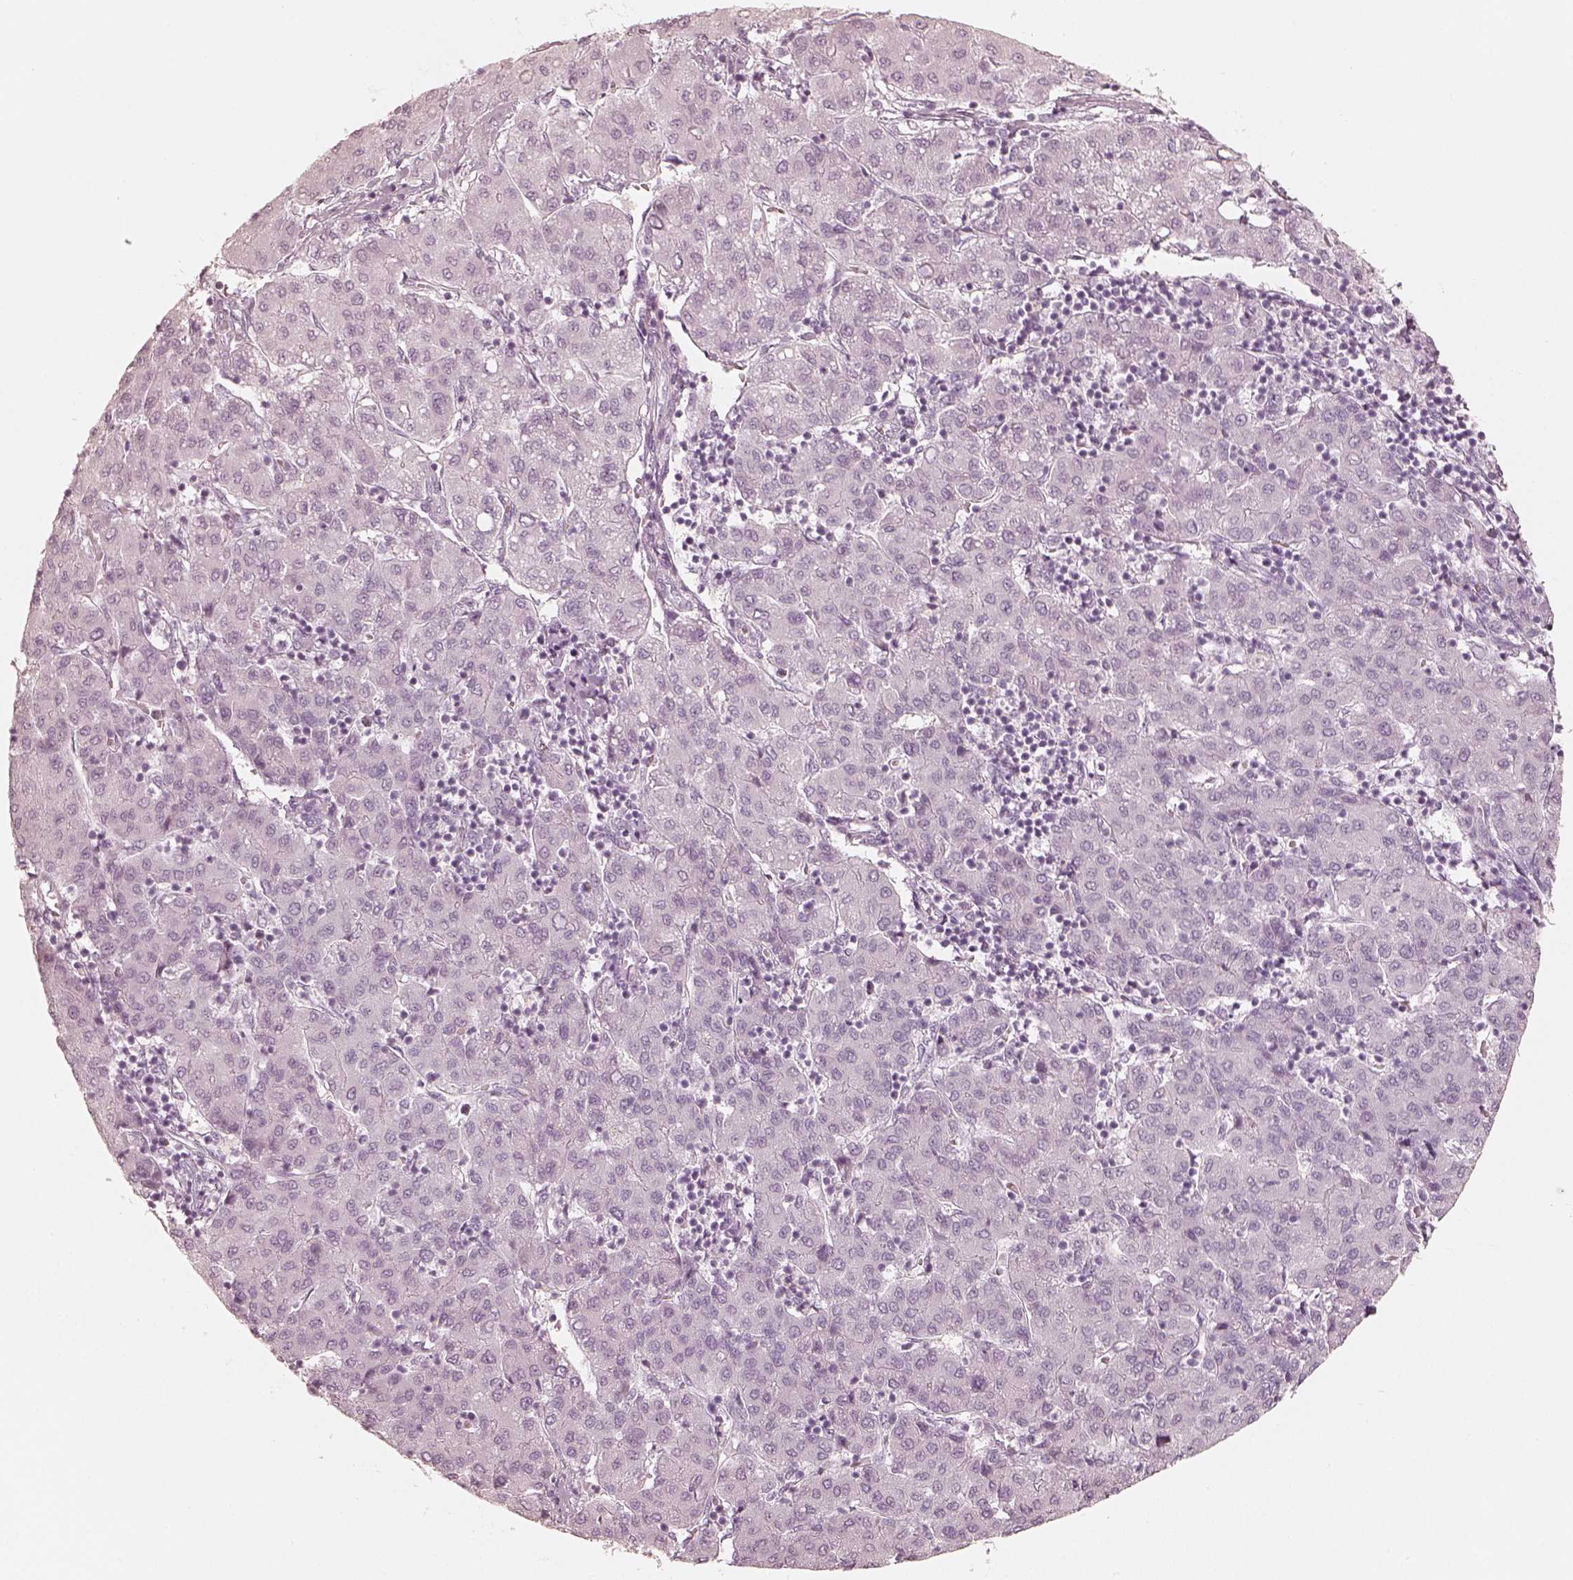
{"staining": {"intensity": "negative", "quantity": "none", "location": "none"}, "tissue": "liver cancer", "cell_type": "Tumor cells", "image_type": "cancer", "snomed": [{"axis": "morphology", "description": "Carcinoma, Hepatocellular, NOS"}, {"axis": "topography", "description": "Liver"}], "caption": "Human liver cancer (hepatocellular carcinoma) stained for a protein using IHC demonstrates no expression in tumor cells.", "gene": "KRT82", "patient": {"sex": "male", "age": 65}}